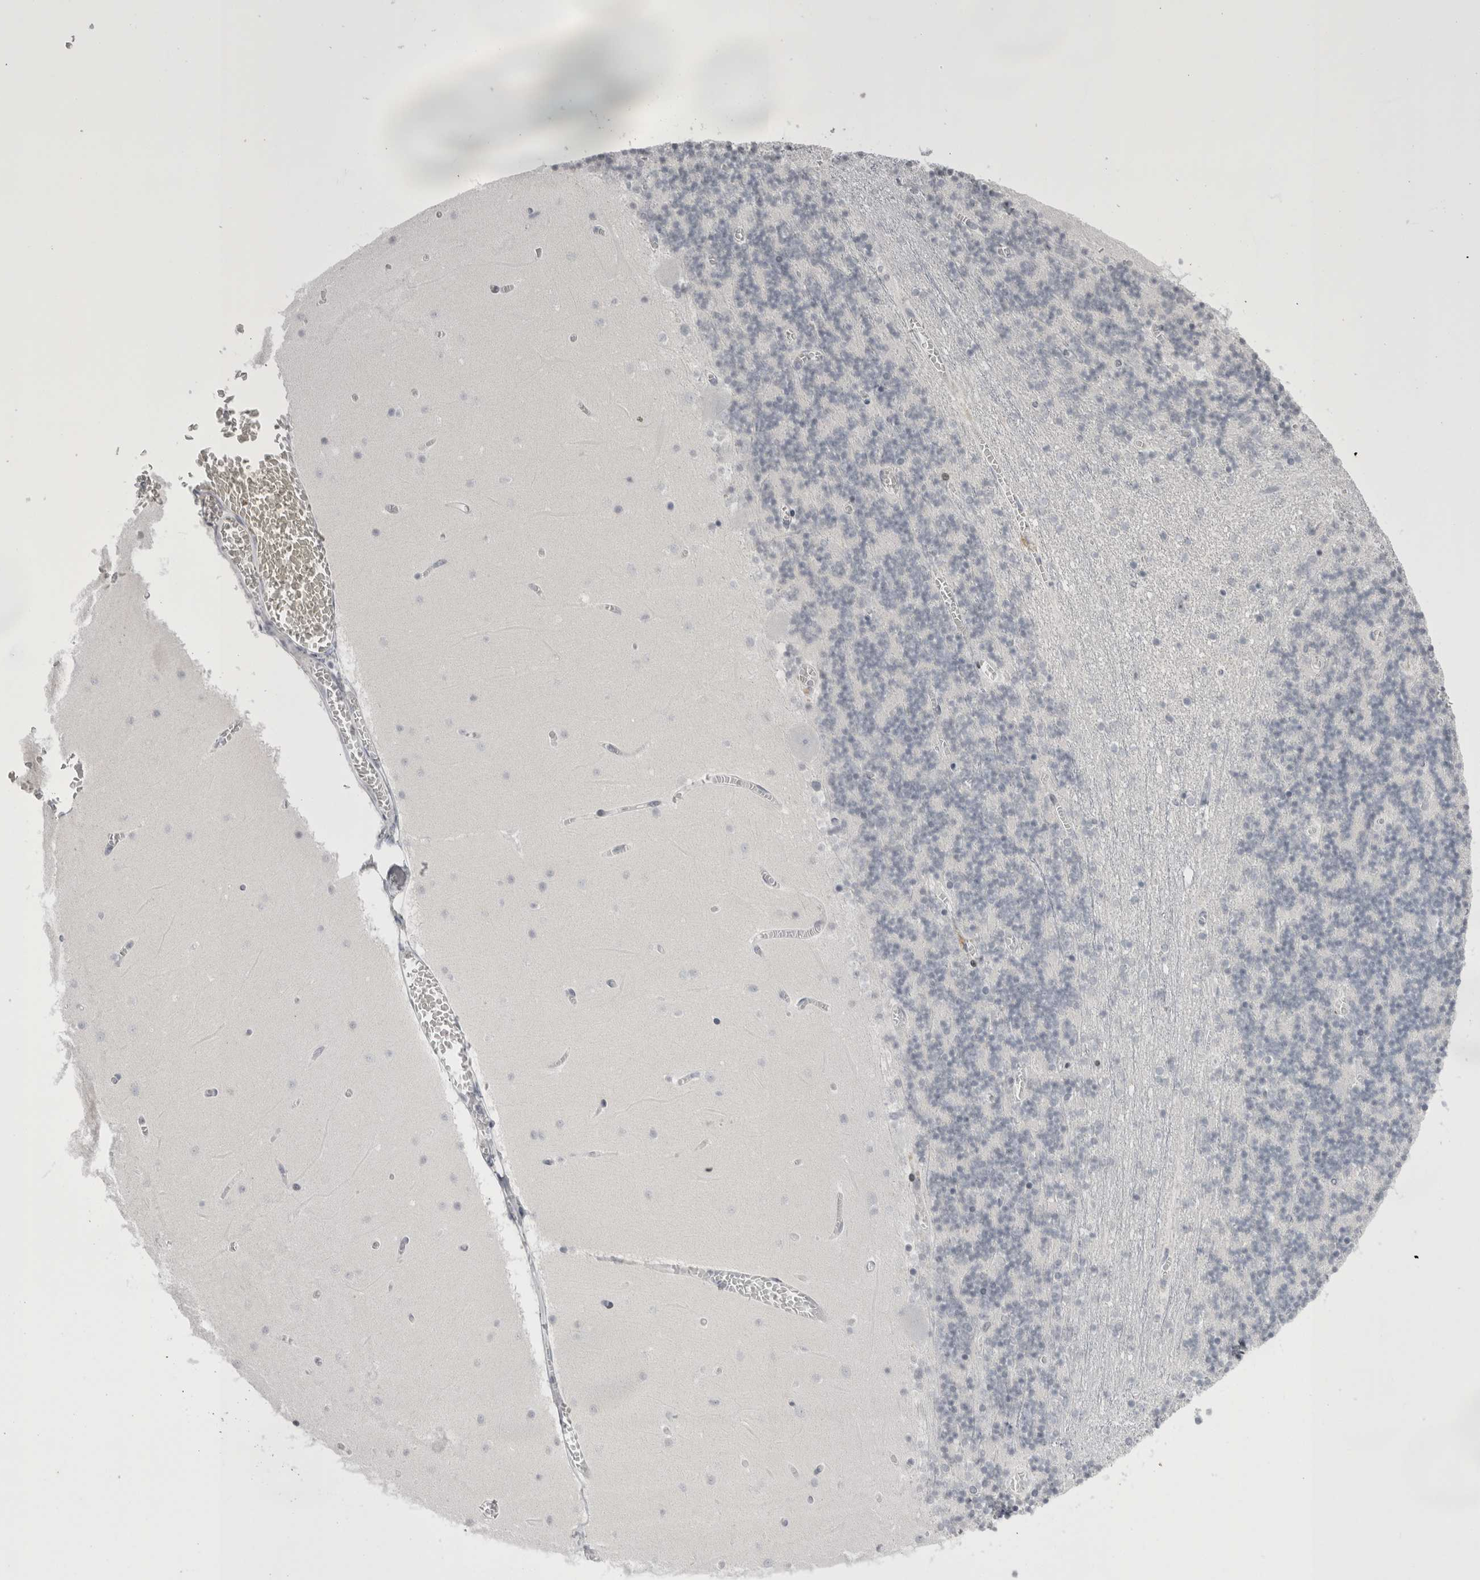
{"staining": {"intensity": "negative", "quantity": "none", "location": "none"}, "tissue": "cerebellum", "cell_type": "Cells in granular layer", "image_type": "normal", "snomed": [{"axis": "morphology", "description": "Normal tissue, NOS"}, {"axis": "topography", "description": "Cerebellum"}], "caption": "A high-resolution image shows immunohistochemistry staining of unremarkable cerebellum, which displays no significant staining in cells in granular layer.", "gene": "FNDC8", "patient": {"sex": "female", "age": 28}}